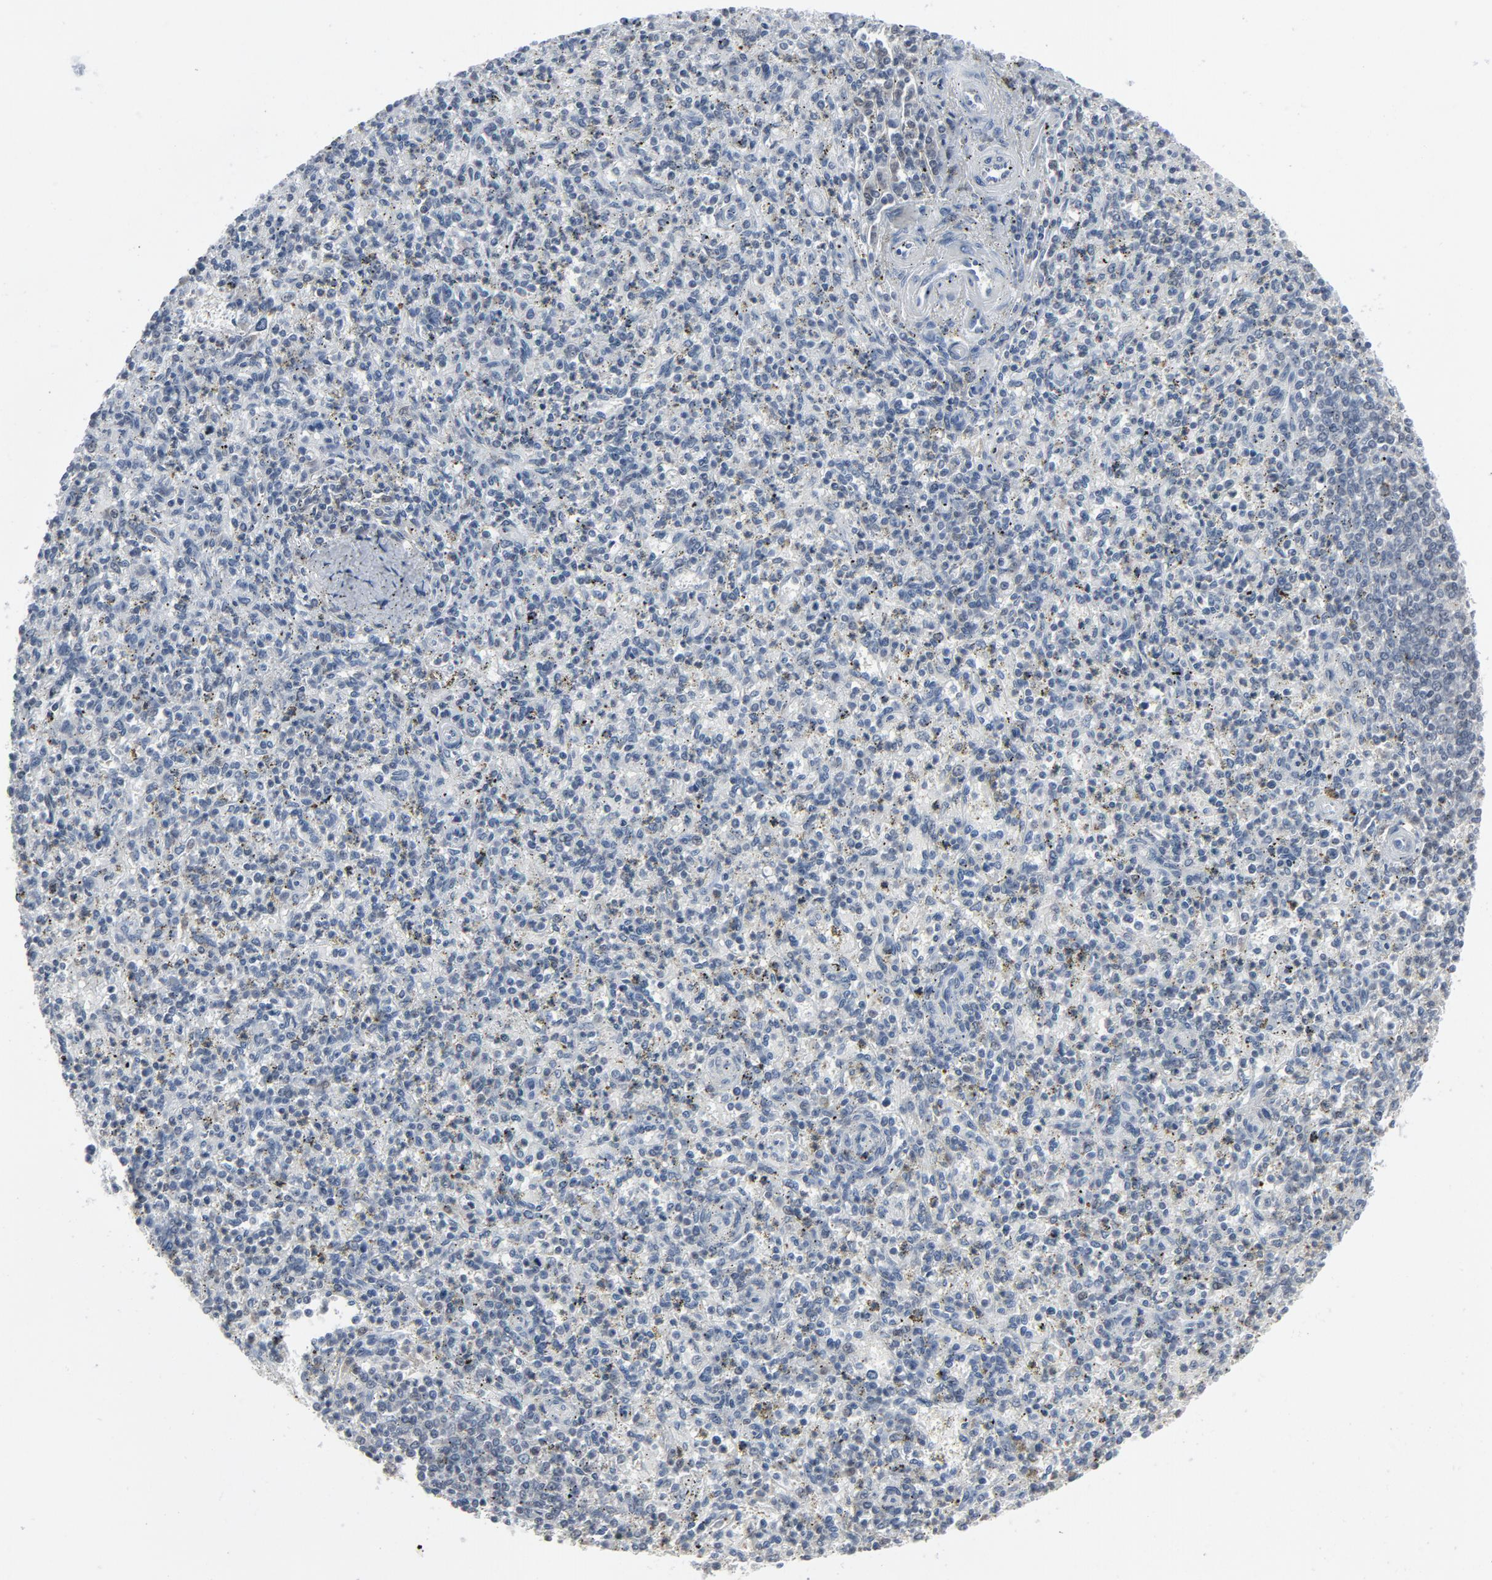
{"staining": {"intensity": "moderate", "quantity": "<25%", "location": "cytoplasmic/membranous"}, "tissue": "spleen", "cell_type": "Cells in red pulp", "image_type": "normal", "snomed": [{"axis": "morphology", "description": "Normal tissue, NOS"}, {"axis": "topography", "description": "Spleen"}], "caption": "Spleen stained with a protein marker demonstrates moderate staining in cells in red pulp.", "gene": "STAT5A", "patient": {"sex": "male", "age": 72}}